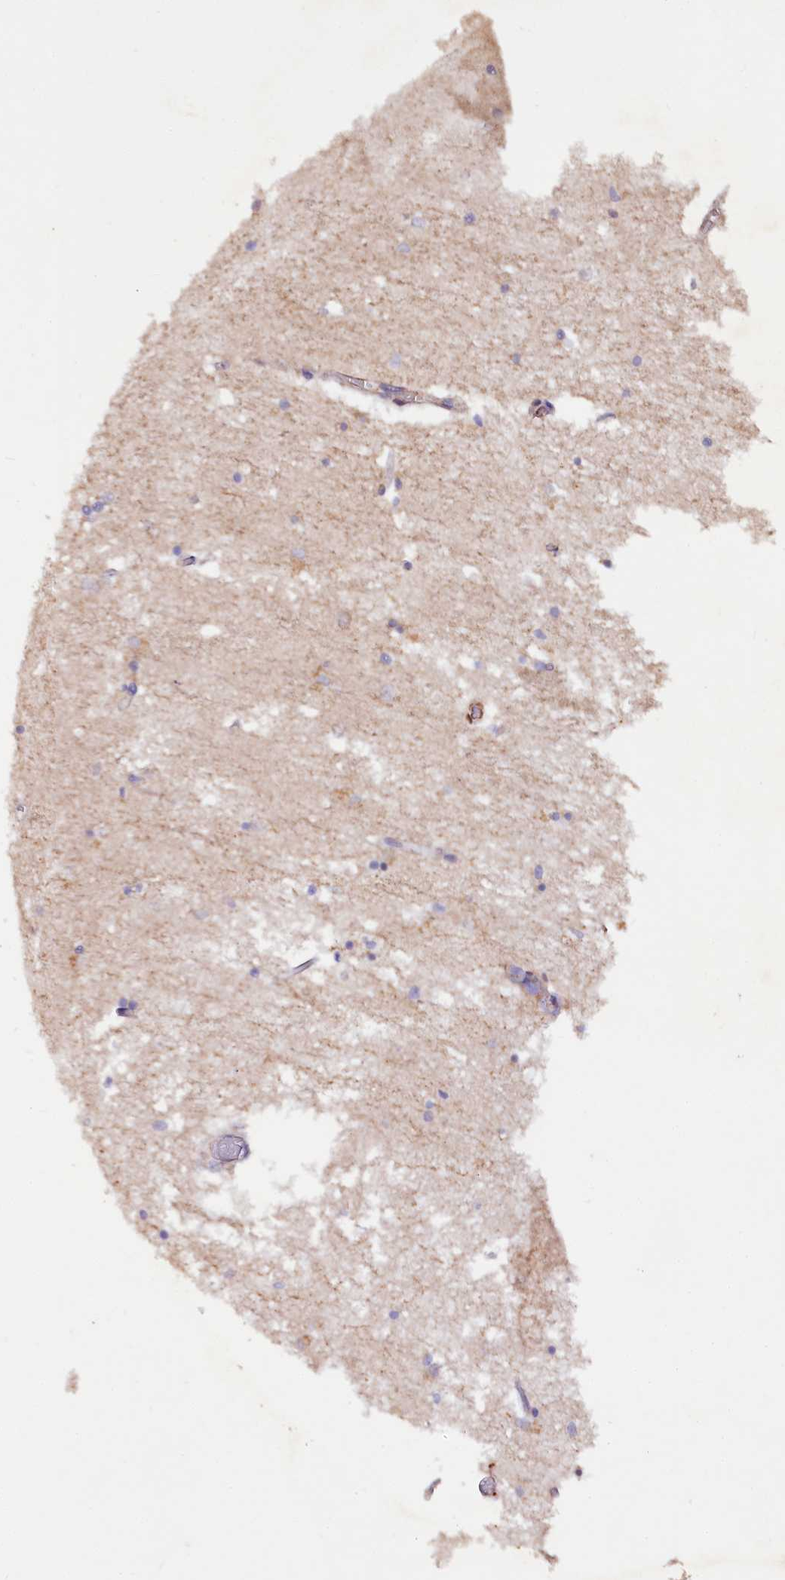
{"staining": {"intensity": "negative", "quantity": "none", "location": "none"}, "tissue": "hippocampus", "cell_type": "Glial cells", "image_type": "normal", "snomed": [{"axis": "morphology", "description": "Normal tissue, NOS"}, {"axis": "topography", "description": "Hippocampus"}], "caption": "Immunohistochemical staining of unremarkable hippocampus demonstrates no significant expression in glial cells. (DAB IHC with hematoxylin counter stain).", "gene": "ETFBKMT", "patient": {"sex": "male", "age": 70}}